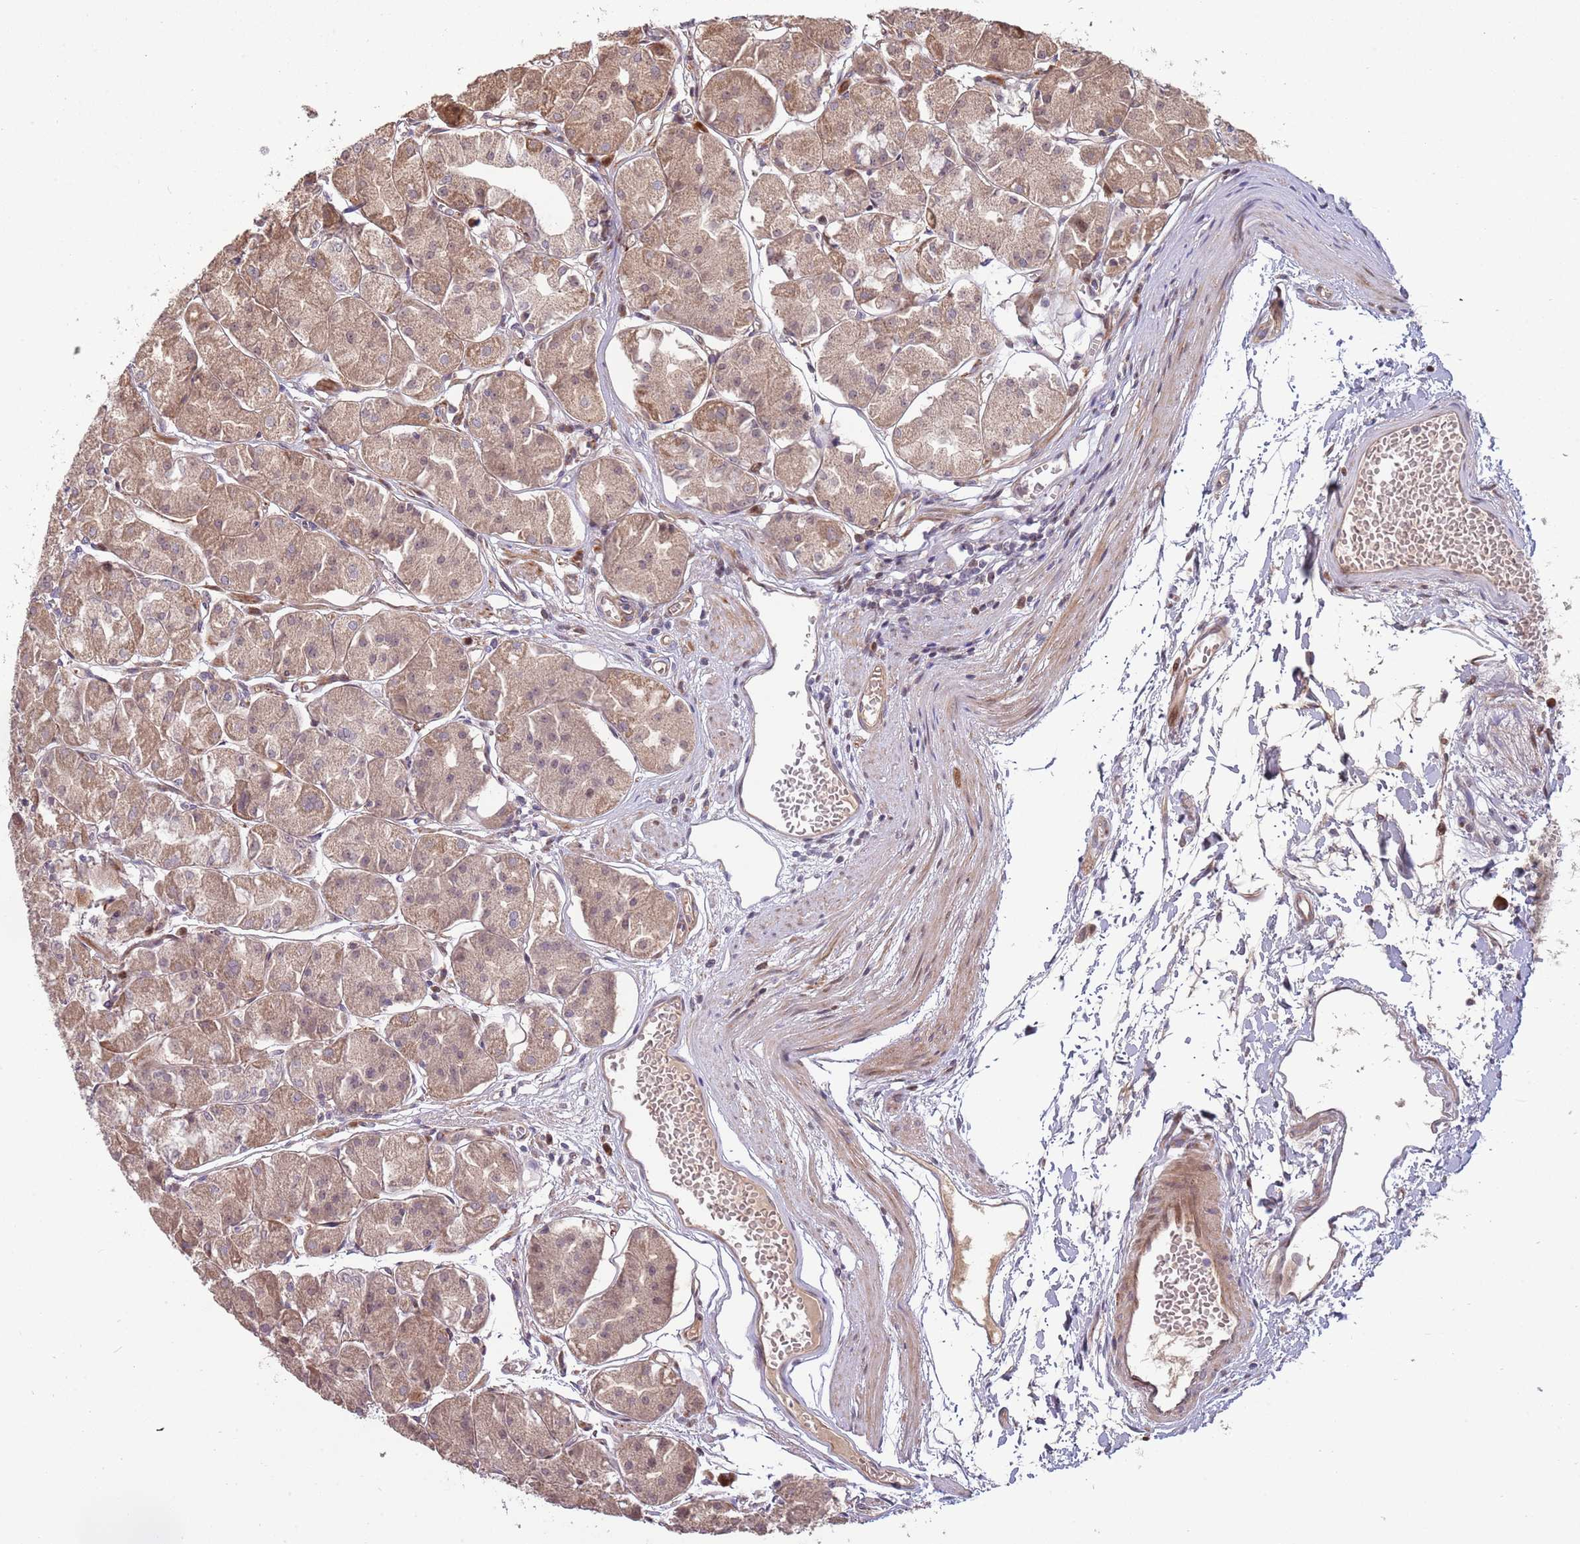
{"staining": {"intensity": "strong", "quantity": "25%-75%", "location": "cytoplasmic/membranous,nuclear"}, "tissue": "stomach", "cell_type": "Glandular cells", "image_type": "normal", "snomed": [{"axis": "morphology", "description": "Normal tissue, NOS"}, {"axis": "topography", "description": "Stomach"}], "caption": "Immunohistochemistry (DAB) staining of benign human stomach displays strong cytoplasmic/membranous,nuclear protein positivity in approximately 25%-75% of glandular cells.", "gene": "SYNDIG1L", "patient": {"sex": "male", "age": 55}}